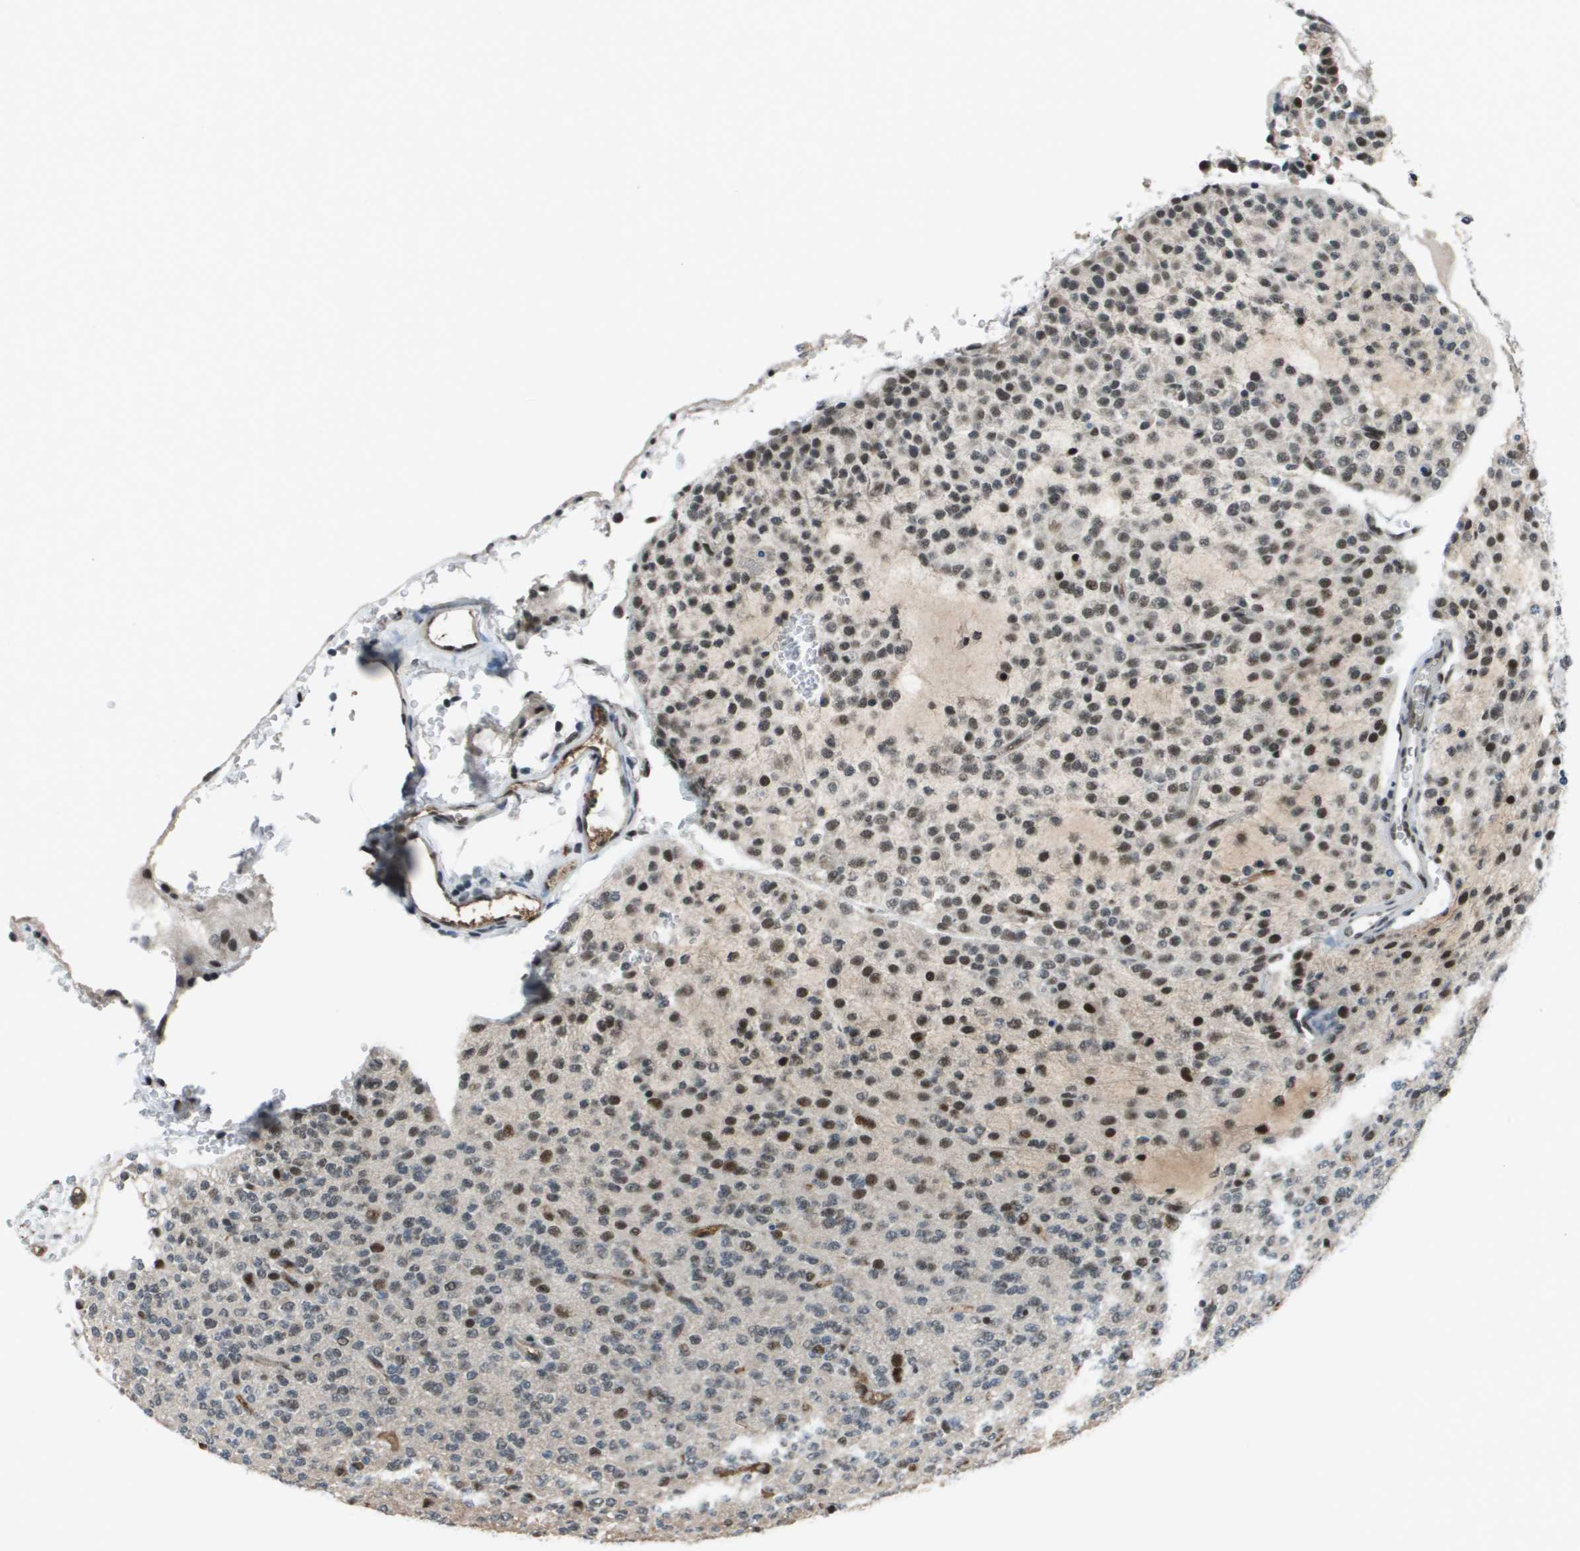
{"staining": {"intensity": "moderate", "quantity": "25%-75%", "location": "nuclear"}, "tissue": "glioma", "cell_type": "Tumor cells", "image_type": "cancer", "snomed": [{"axis": "morphology", "description": "Glioma, malignant, Low grade"}, {"axis": "topography", "description": "Brain"}], "caption": "Protein staining of glioma tissue shows moderate nuclear expression in about 25%-75% of tumor cells.", "gene": "THRAP3", "patient": {"sex": "male", "age": 38}}